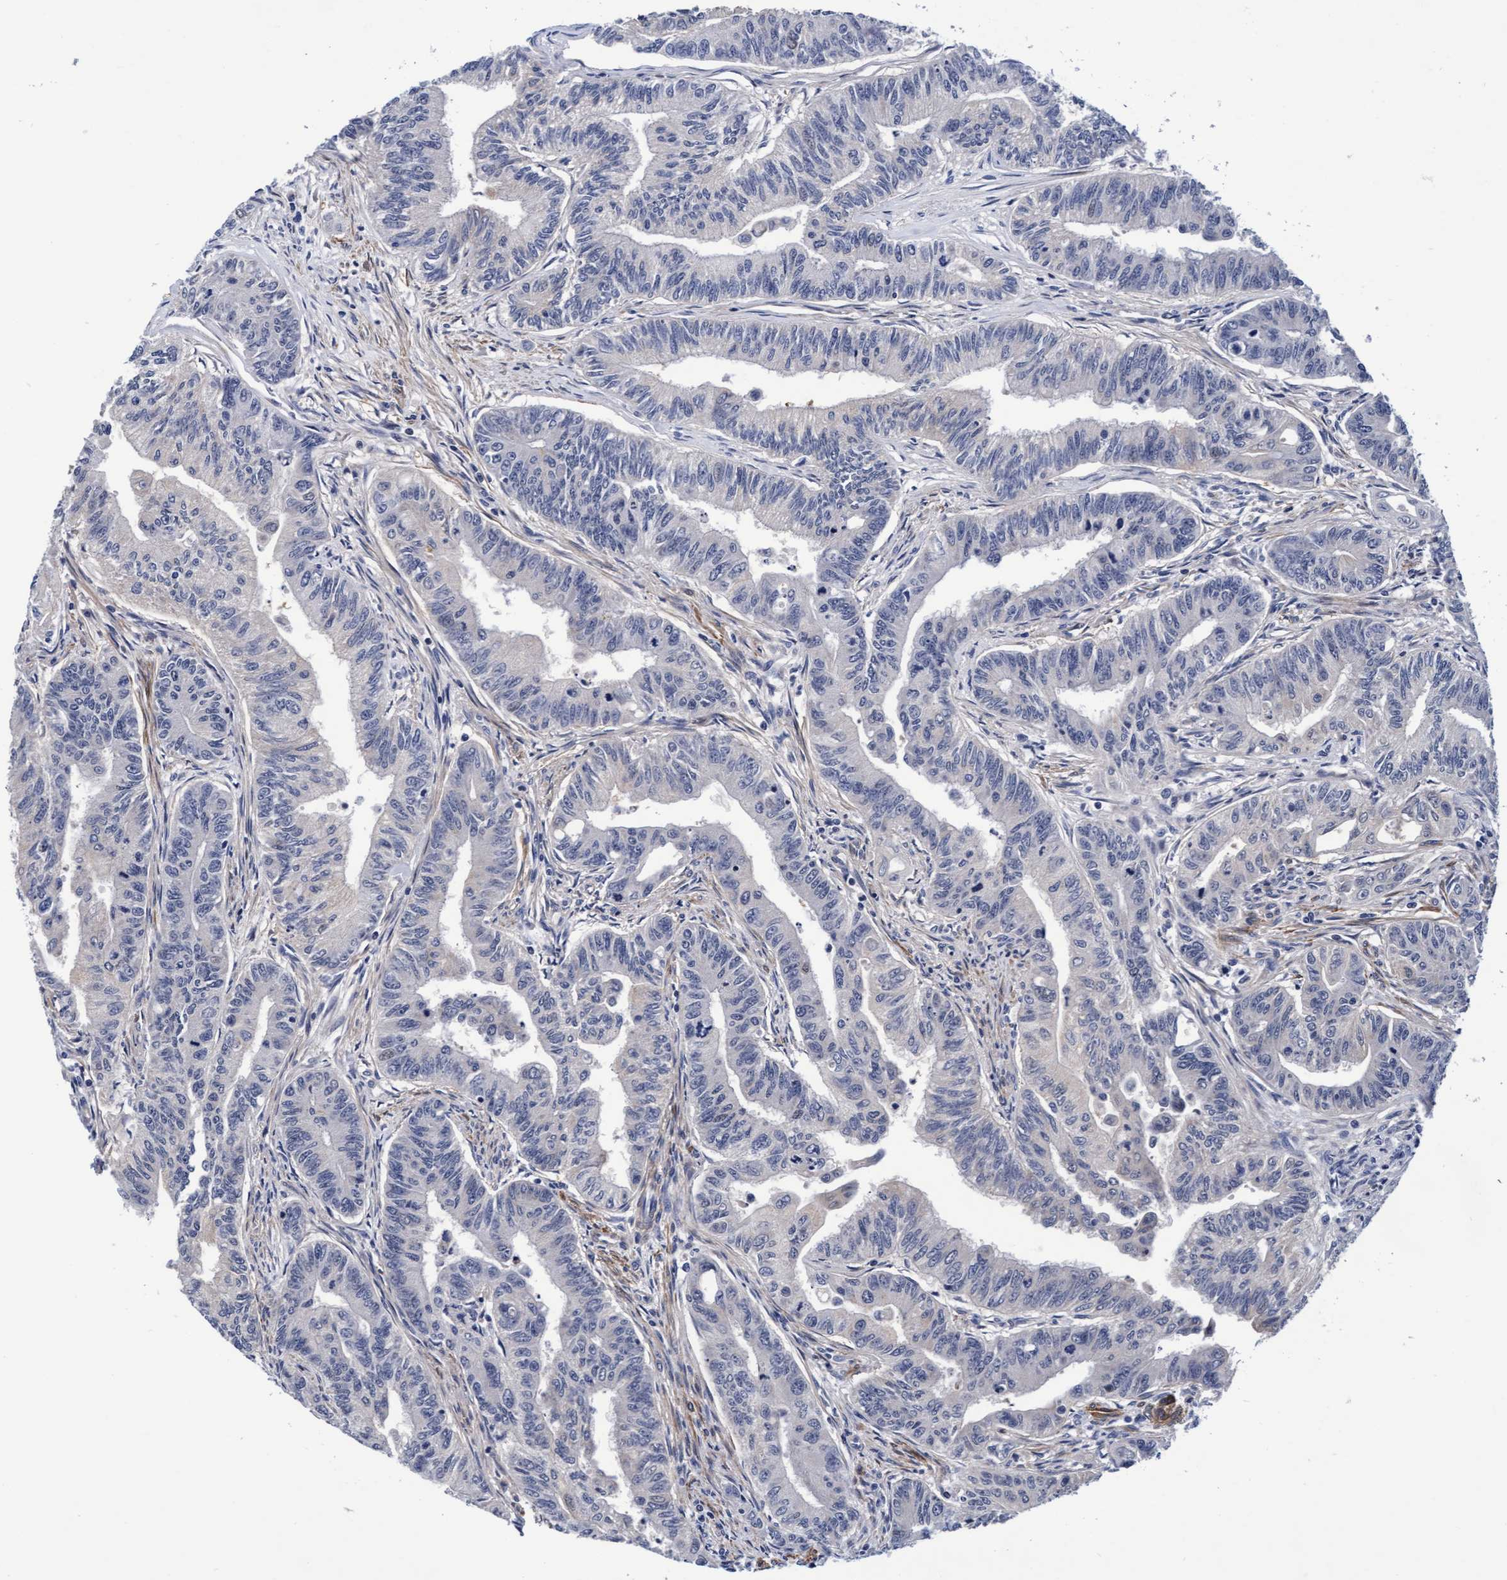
{"staining": {"intensity": "negative", "quantity": "none", "location": "none"}, "tissue": "colorectal cancer", "cell_type": "Tumor cells", "image_type": "cancer", "snomed": [{"axis": "morphology", "description": "Adenoma, NOS"}, {"axis": "morphology", "description": "Adenocarcinoma, NOS"}, {"axis": "topography", "description": "Colon"}], "caption": "Protein analysis of colorectal adenoma displays no significant staining in tumor cells.", "gene": "EFCAB13", "patient": {"sex": "male", "age": 79}}